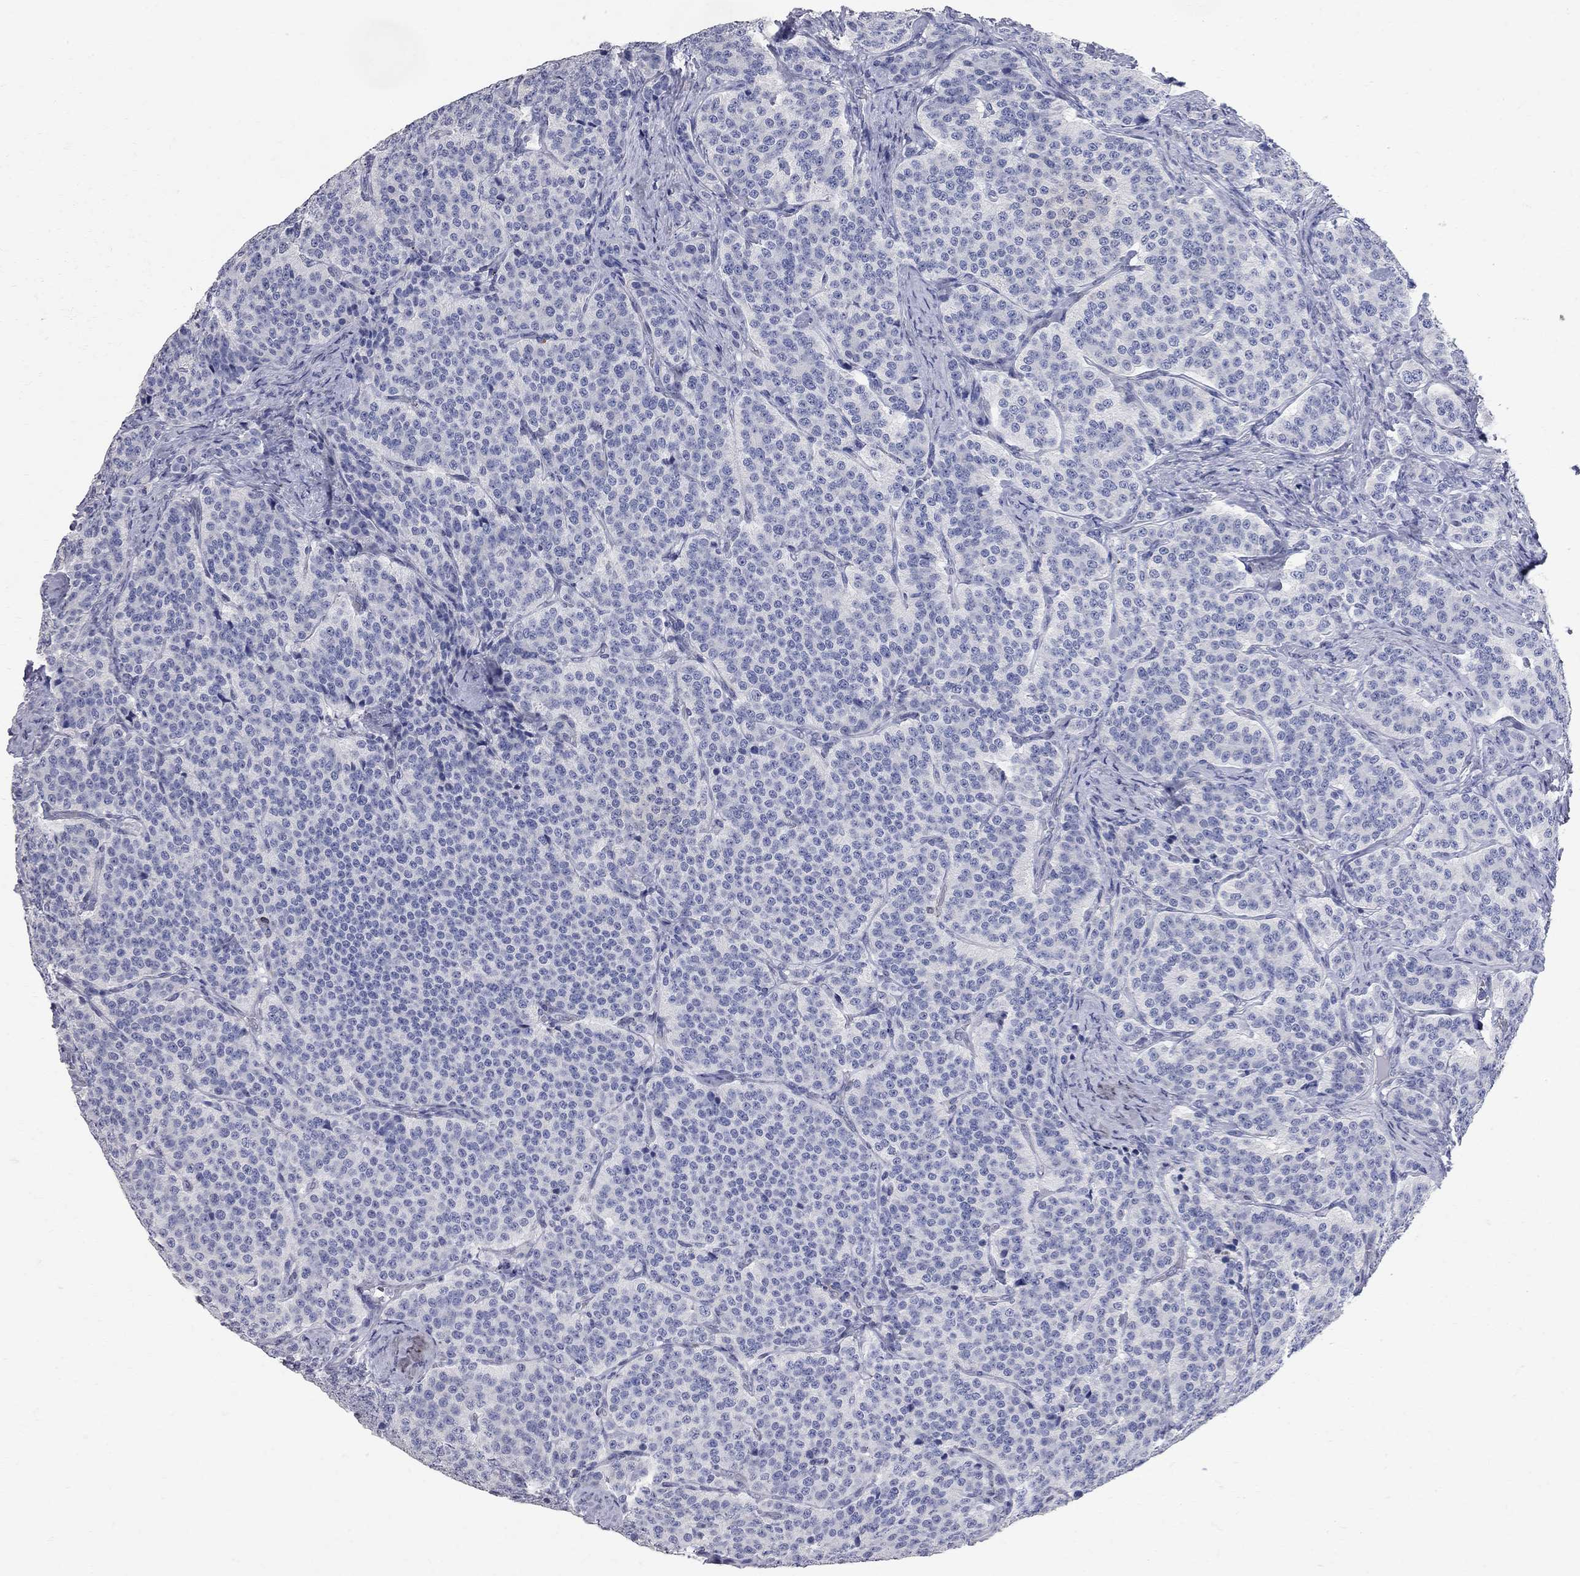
{"staining": {"intensity": "negative", "quantity": "none", "location": "none"}, "tissue": "carcinoid", "cell_type": "Tumor cells", "image_type": "cancer", "snomed": [{"axis": "morphology", "description": "Carcinoid, malignant, NOS"}, {"axis": "topography", "description": "Small intestine"}], "caption": "Image shows no protein positivity in tumor cells of carcinoid tissue.", "gene": "BPIFB1", "patient": {"sex": "female", "age": 58}}